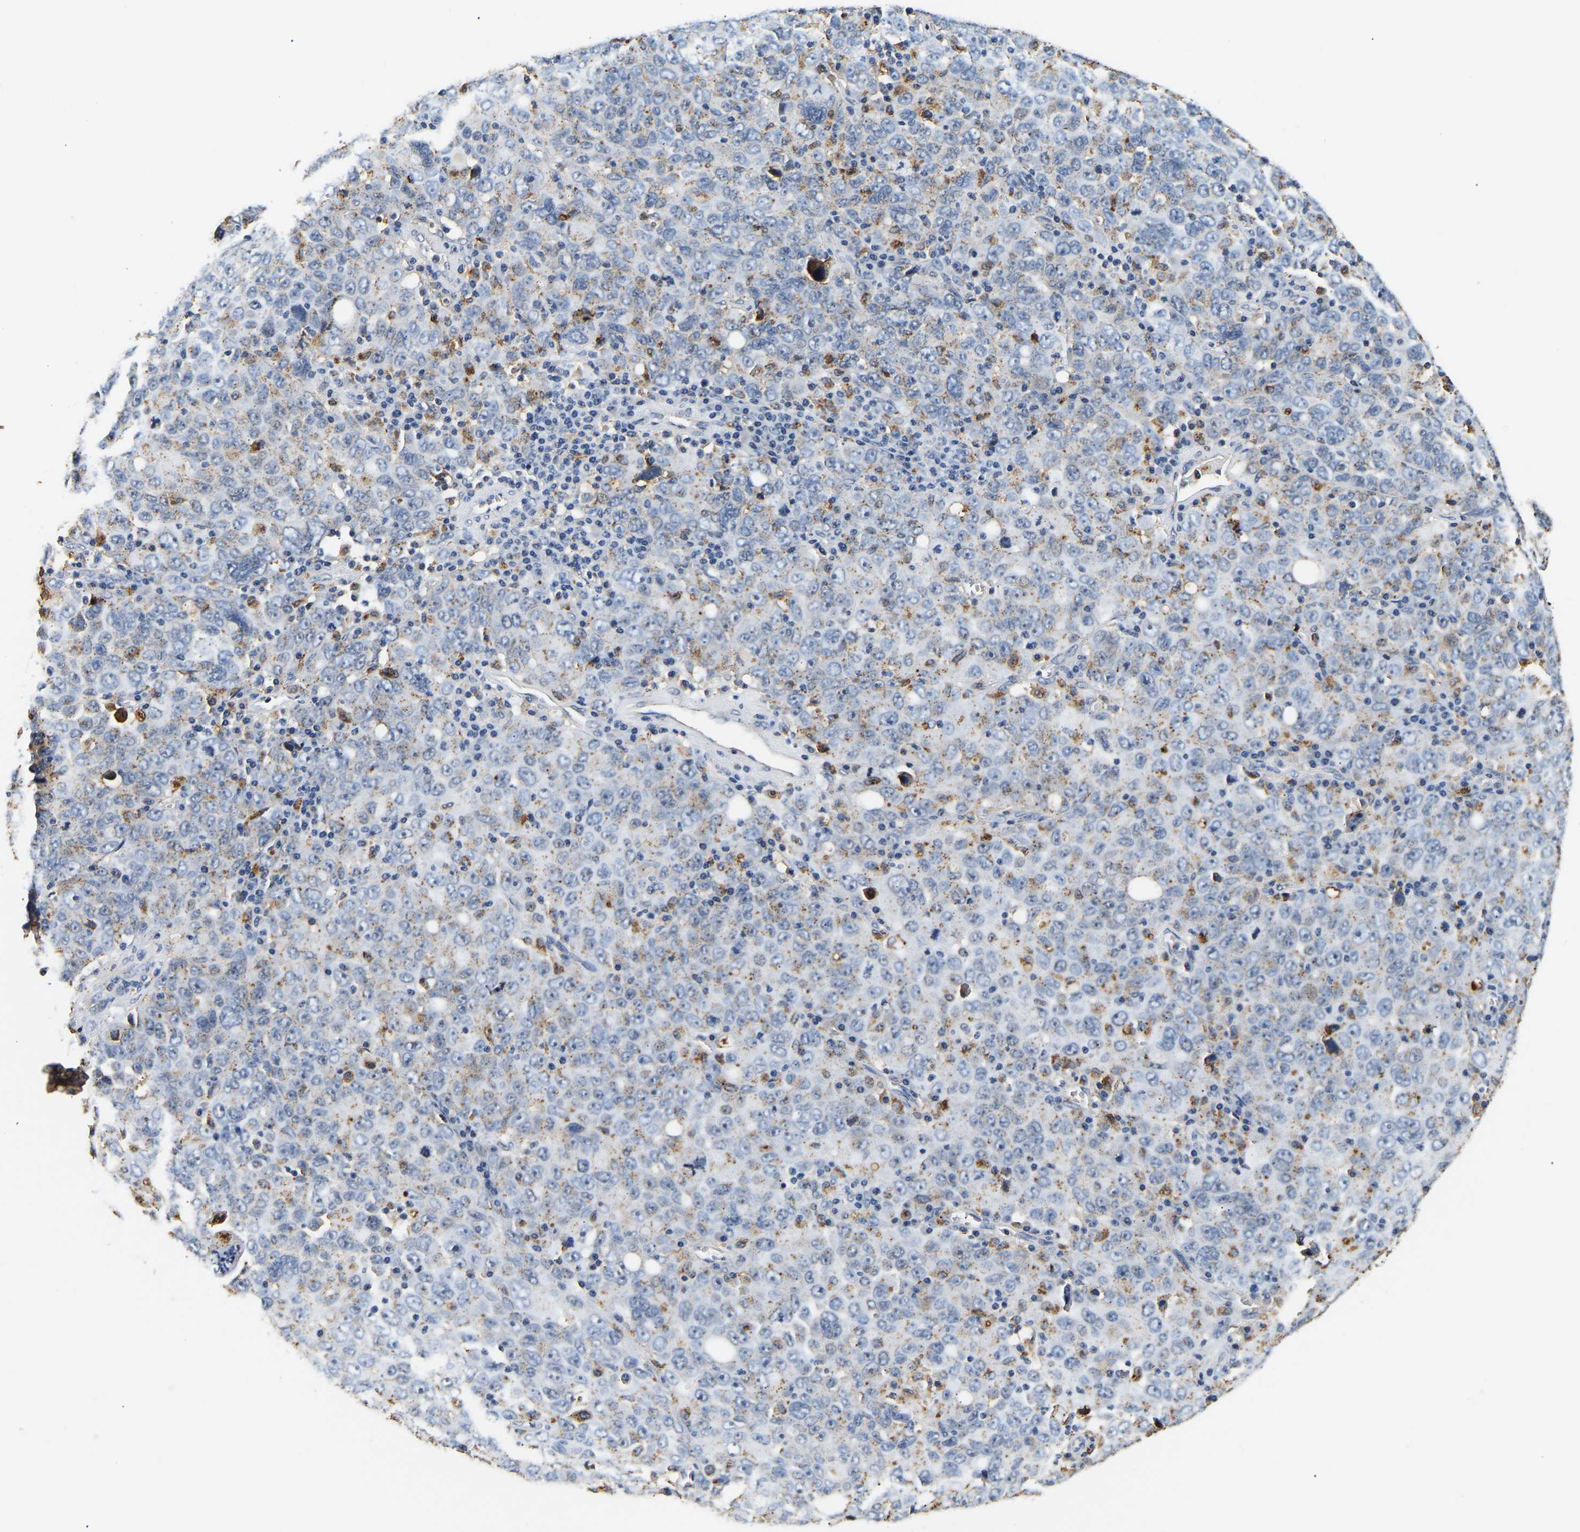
{"staining": {"intensity": "weak", "quantity": "25%-75%", "location": "cytoplasmic/membranous"}, "tissue": "ovarian cancer", "cell_type": "Tumor cells", "image_type": "cancer", "snomed": [{"axis": "morphology", "description": "Carcinoma, endometroid"}, {"axis": "topography", "description": "Ovary"}], "caption": "DAB immunohistochemical staining of endometroid carcinoma (ovarian) demonstrates weak cytoplasmic/membranous protein expression in about 25%-75% of tumor cells.", "gene": "SMU1", "patient": {"sex": "female", "age": 62}}